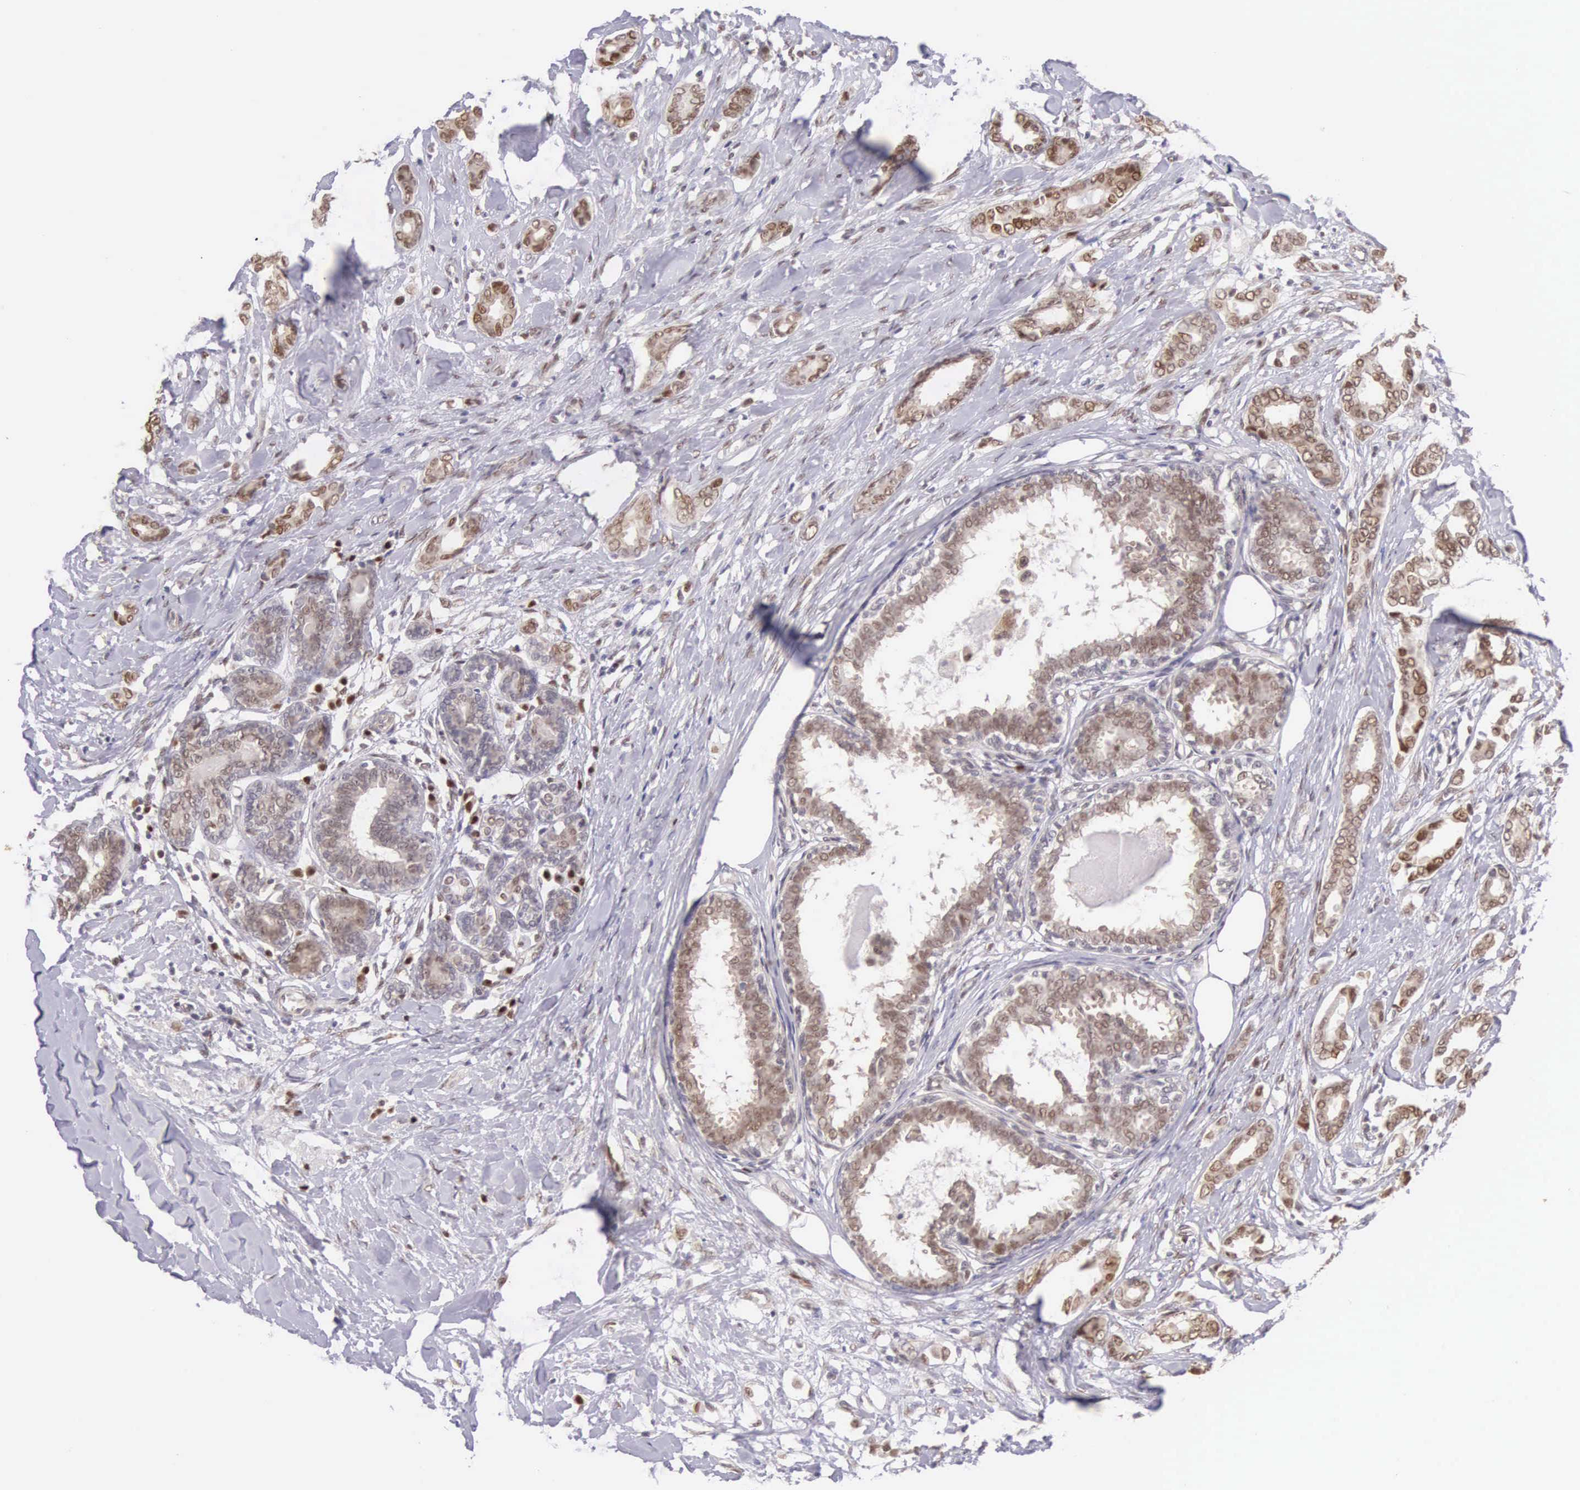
{"staining": {"intensity": "moderate", "quantity": ">75%", "location": "nuclear"}, "tissue": "breast cancer", "cell_type": "Tumor cells", "image_type": "cancer", "snomed": [{"axis": "morphology", "description": "Duct carcinoma"}, {"axis": "topography", "description": "Breast"}], "caption": "Immunohistochemistry photomicrograph of human infiltrating ductal carcinoma (breast) stained for a protein (brown), which displays medium levels of moderate nuclear positivity in about >75% of tumor cells.", "gene": "CCDC117", "patient": {"sex": "female", "age": 50}}